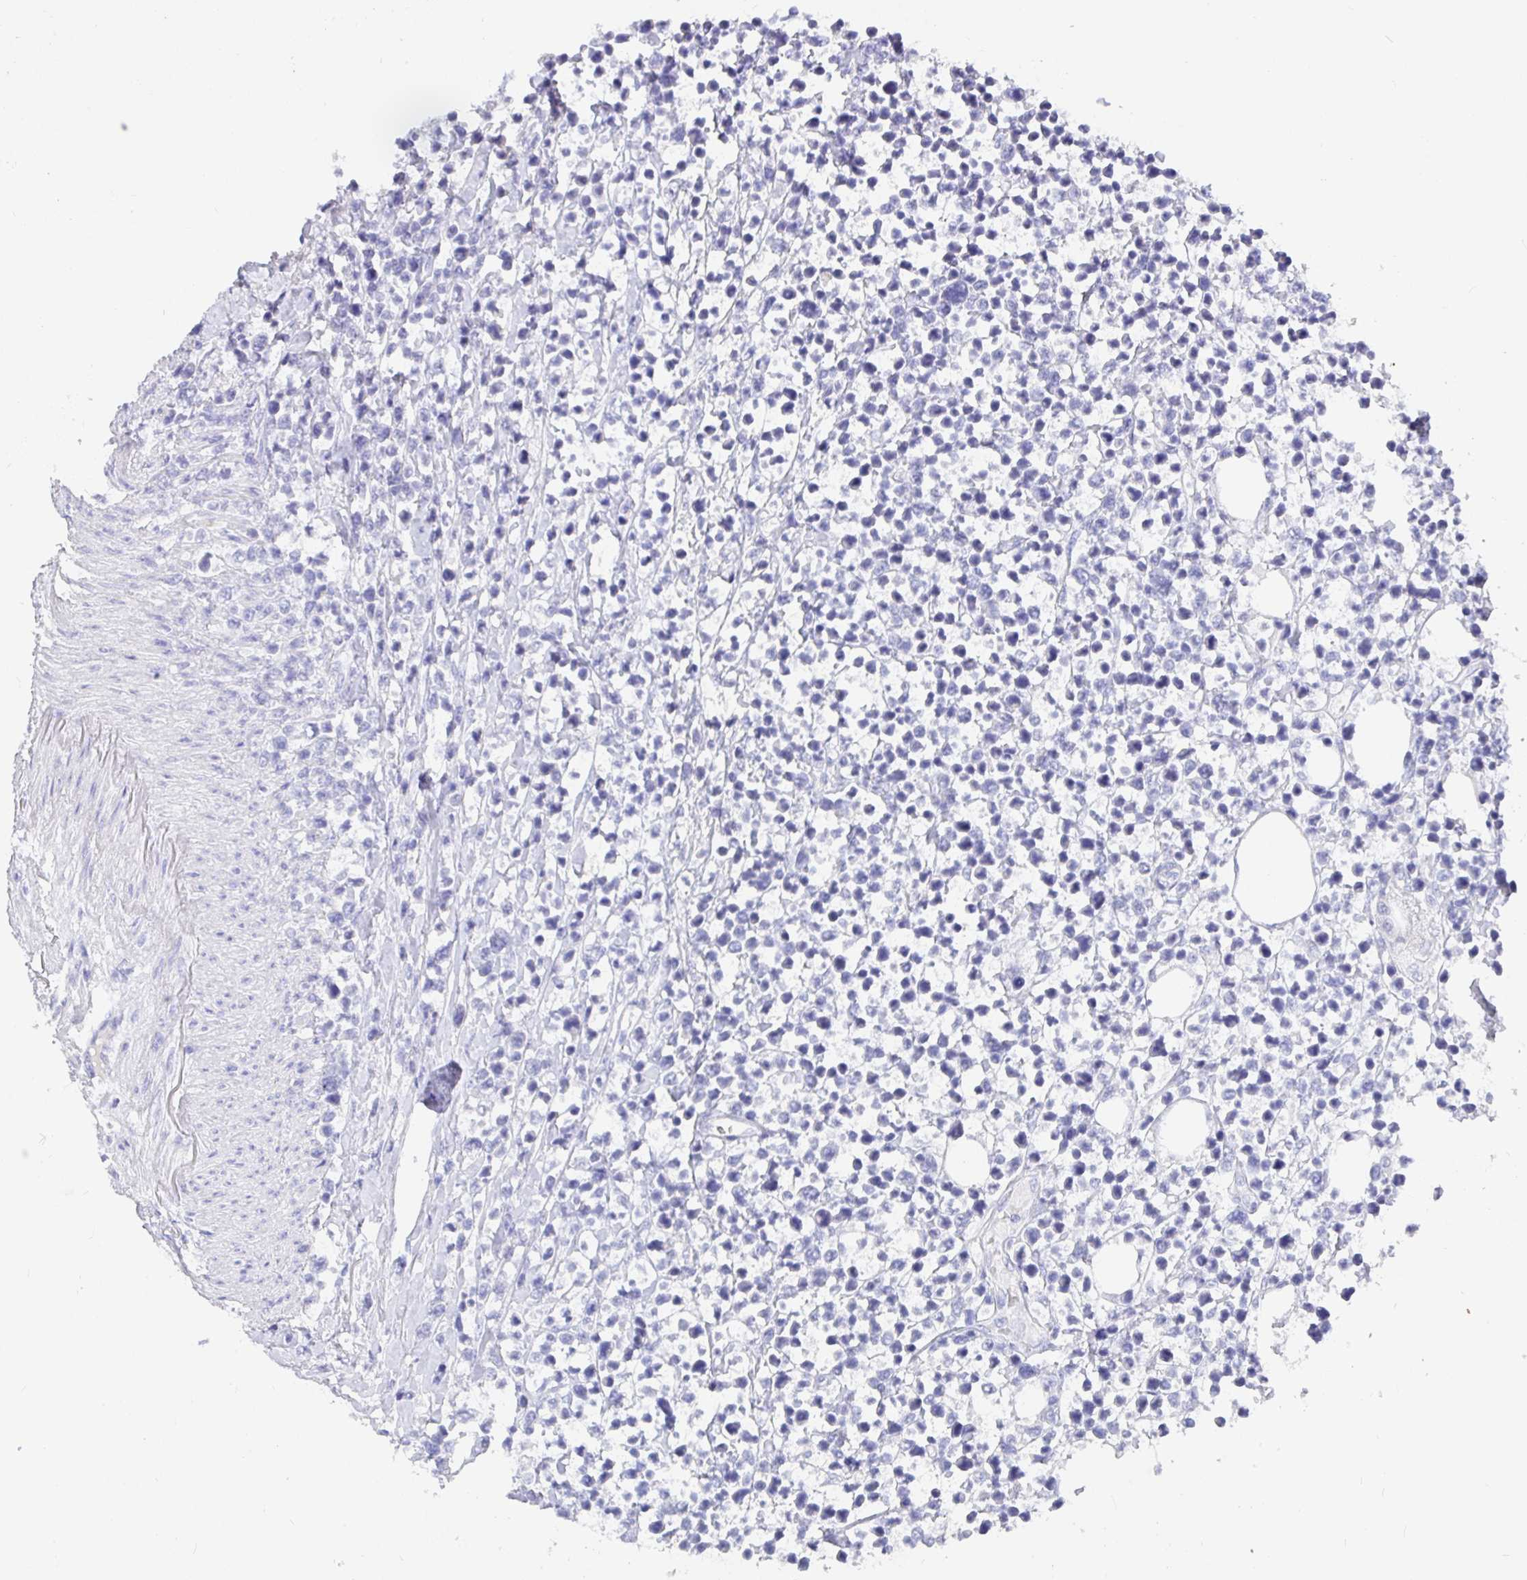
{"staining": {"intensity": "negative", "quantity": "none", "location": "none"}, "tissue": "lymphoma", "cell_type": "Tumor cells", "image_type": "cancer", "snomed": [{"axis": "morphology", "description": "Malignant lymphoma, non-Hodgkin's type, High grade"}, {"axis": "topography", "description": "Soft tissue"}], "caption": "Human high-grade malignant lymphoma, non-Hodgkin's type stained for a protein using immunohistochemistry (IHC) displays no expression in tumor cells.", "gene": "TPTE", "patient": {"sex": "female", "age": 56}}